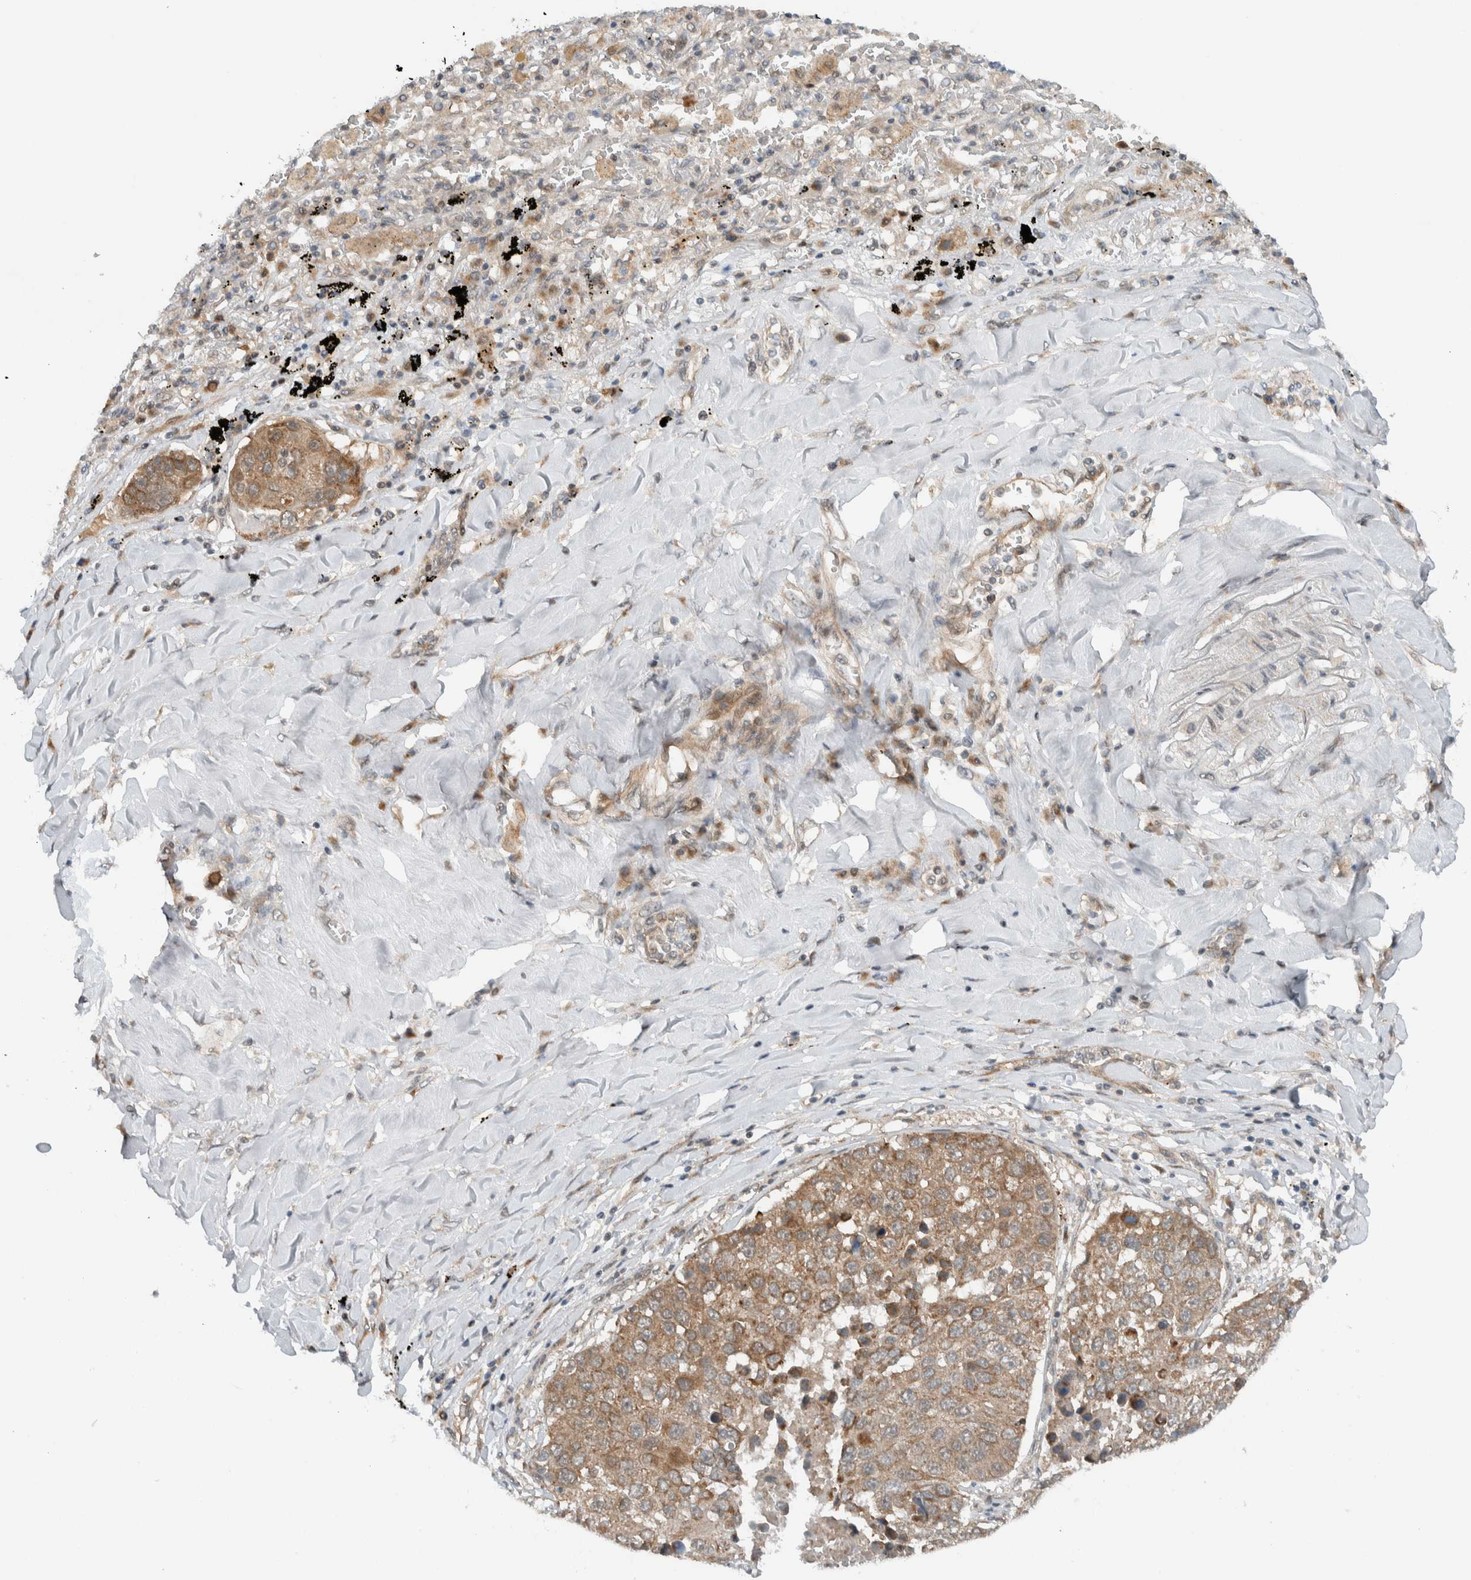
{"staining": {"intensity": "moderate", "quantity": ">75%", "location": "cytoplasmic/membranous"}, "tissue": "lung cancer", "cell_type": "Tumor cells", "image_type": "cancer", "snomed": [{"axis": "morphology", "description": "Squamous cell carcinoma, NOS"}, {"axis": "topography", "description": "Lung"}], "caption": "About >75% of tumor cells in human lung cancer (squamous cell carcinoma) show moderate cytoplasmic/membranous protein staining as visualized by brown immunohistochemical staining.", "gene": "KLHL6", "patient": {"sex": "male", "age": 61}}